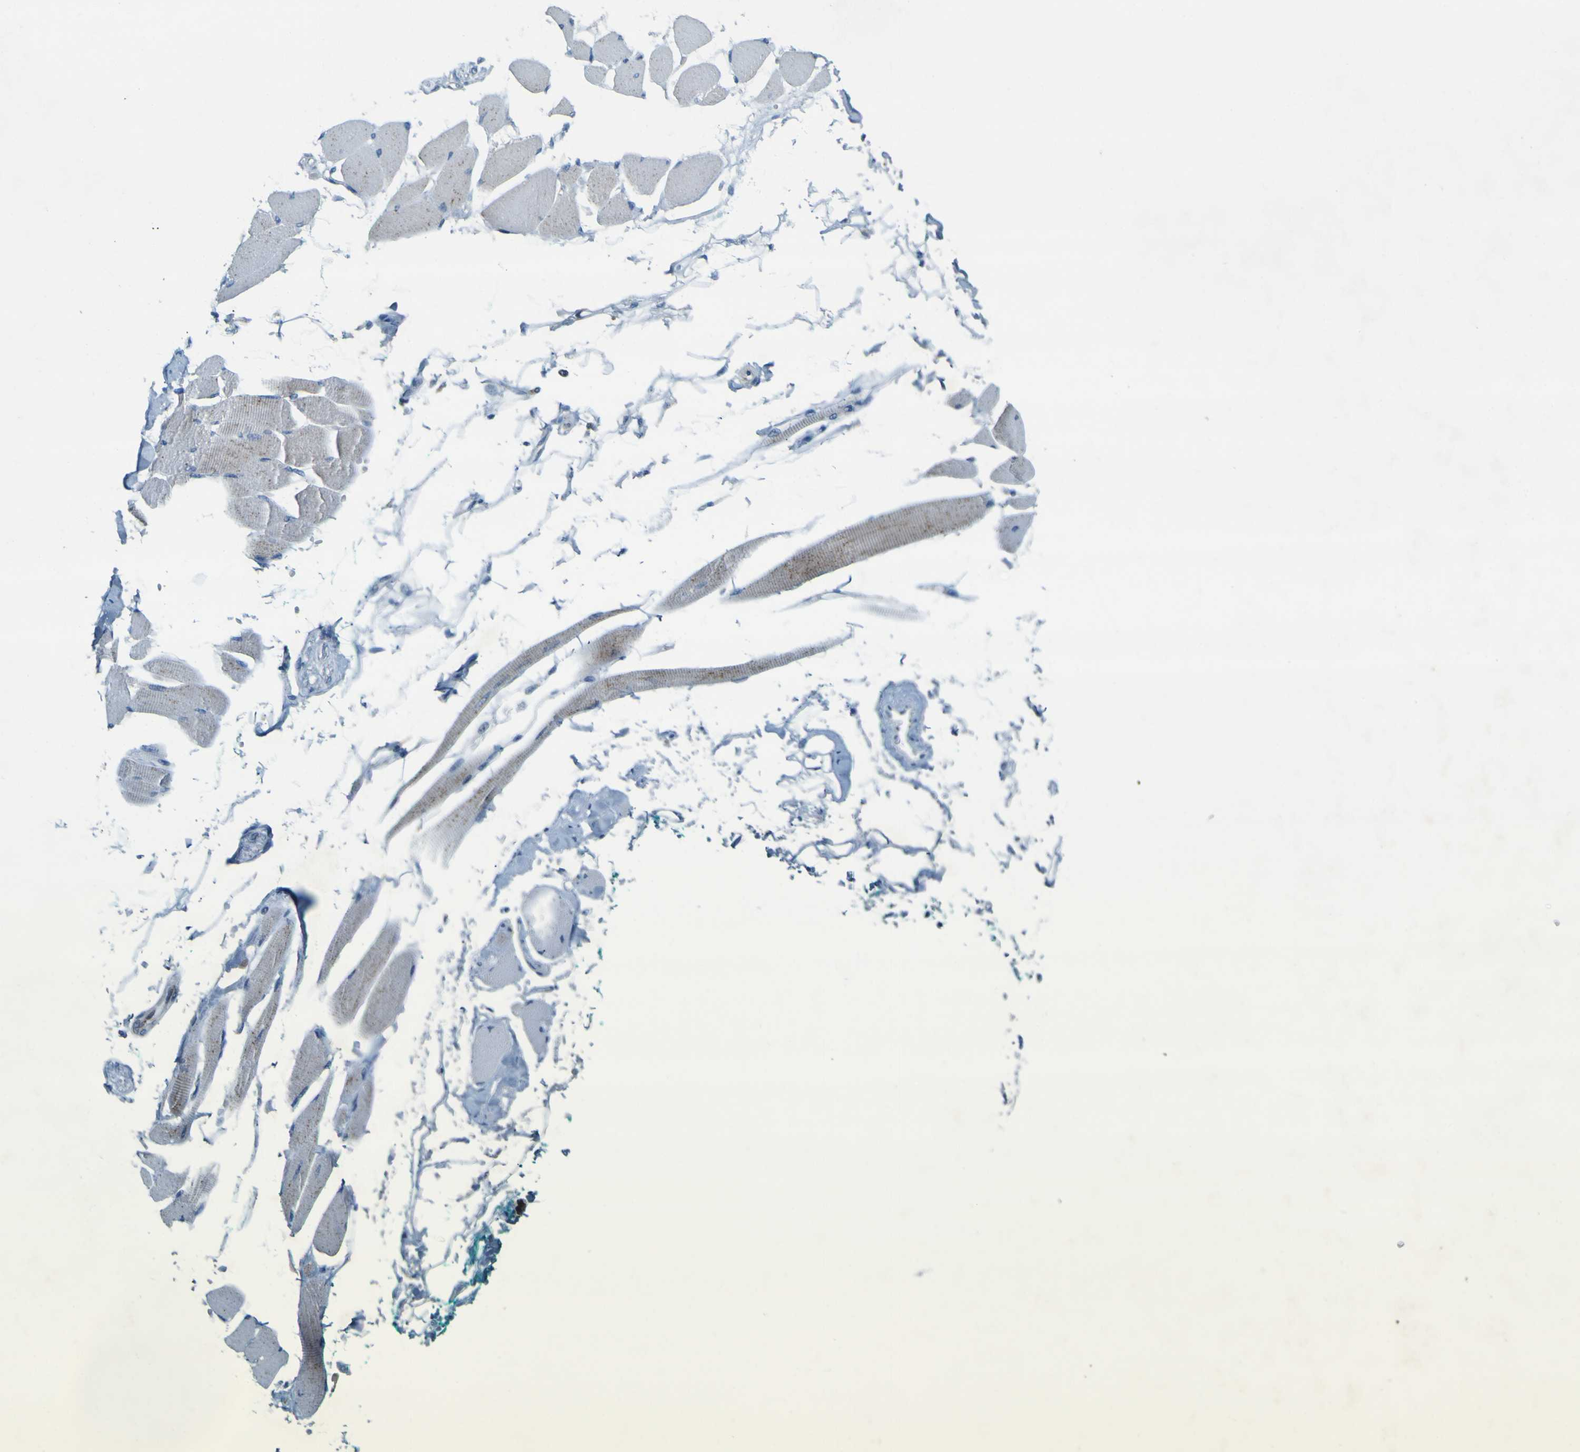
{"staining": {"intensity": "weak", "quantity": "25%-75%", "location": "cytoplasmic/membranous"}, "tissue": "skeletal muscle", "cell_type": "Myocytes", "image_type": "normal", "snomed": [{"axis": "morphology", "description": "Normal tissue, NOS"}, {"axis": "topography", "description": "Skeletal muscle"}, {"axis": "topography", "description": "Oral tissue"}, {"axis": "topography", "description": "Peripheral nerve tissue"}], "caption": "Benign skeletal muscle was stained to show a protein in brown. There is low levels of weak cytoplasmic/membranous positivity in about 25%-75% of myocytes. Nuclei are stained in blue.", "gene": "ACBD5", "patient": {"sex": "female", "age": 84}}